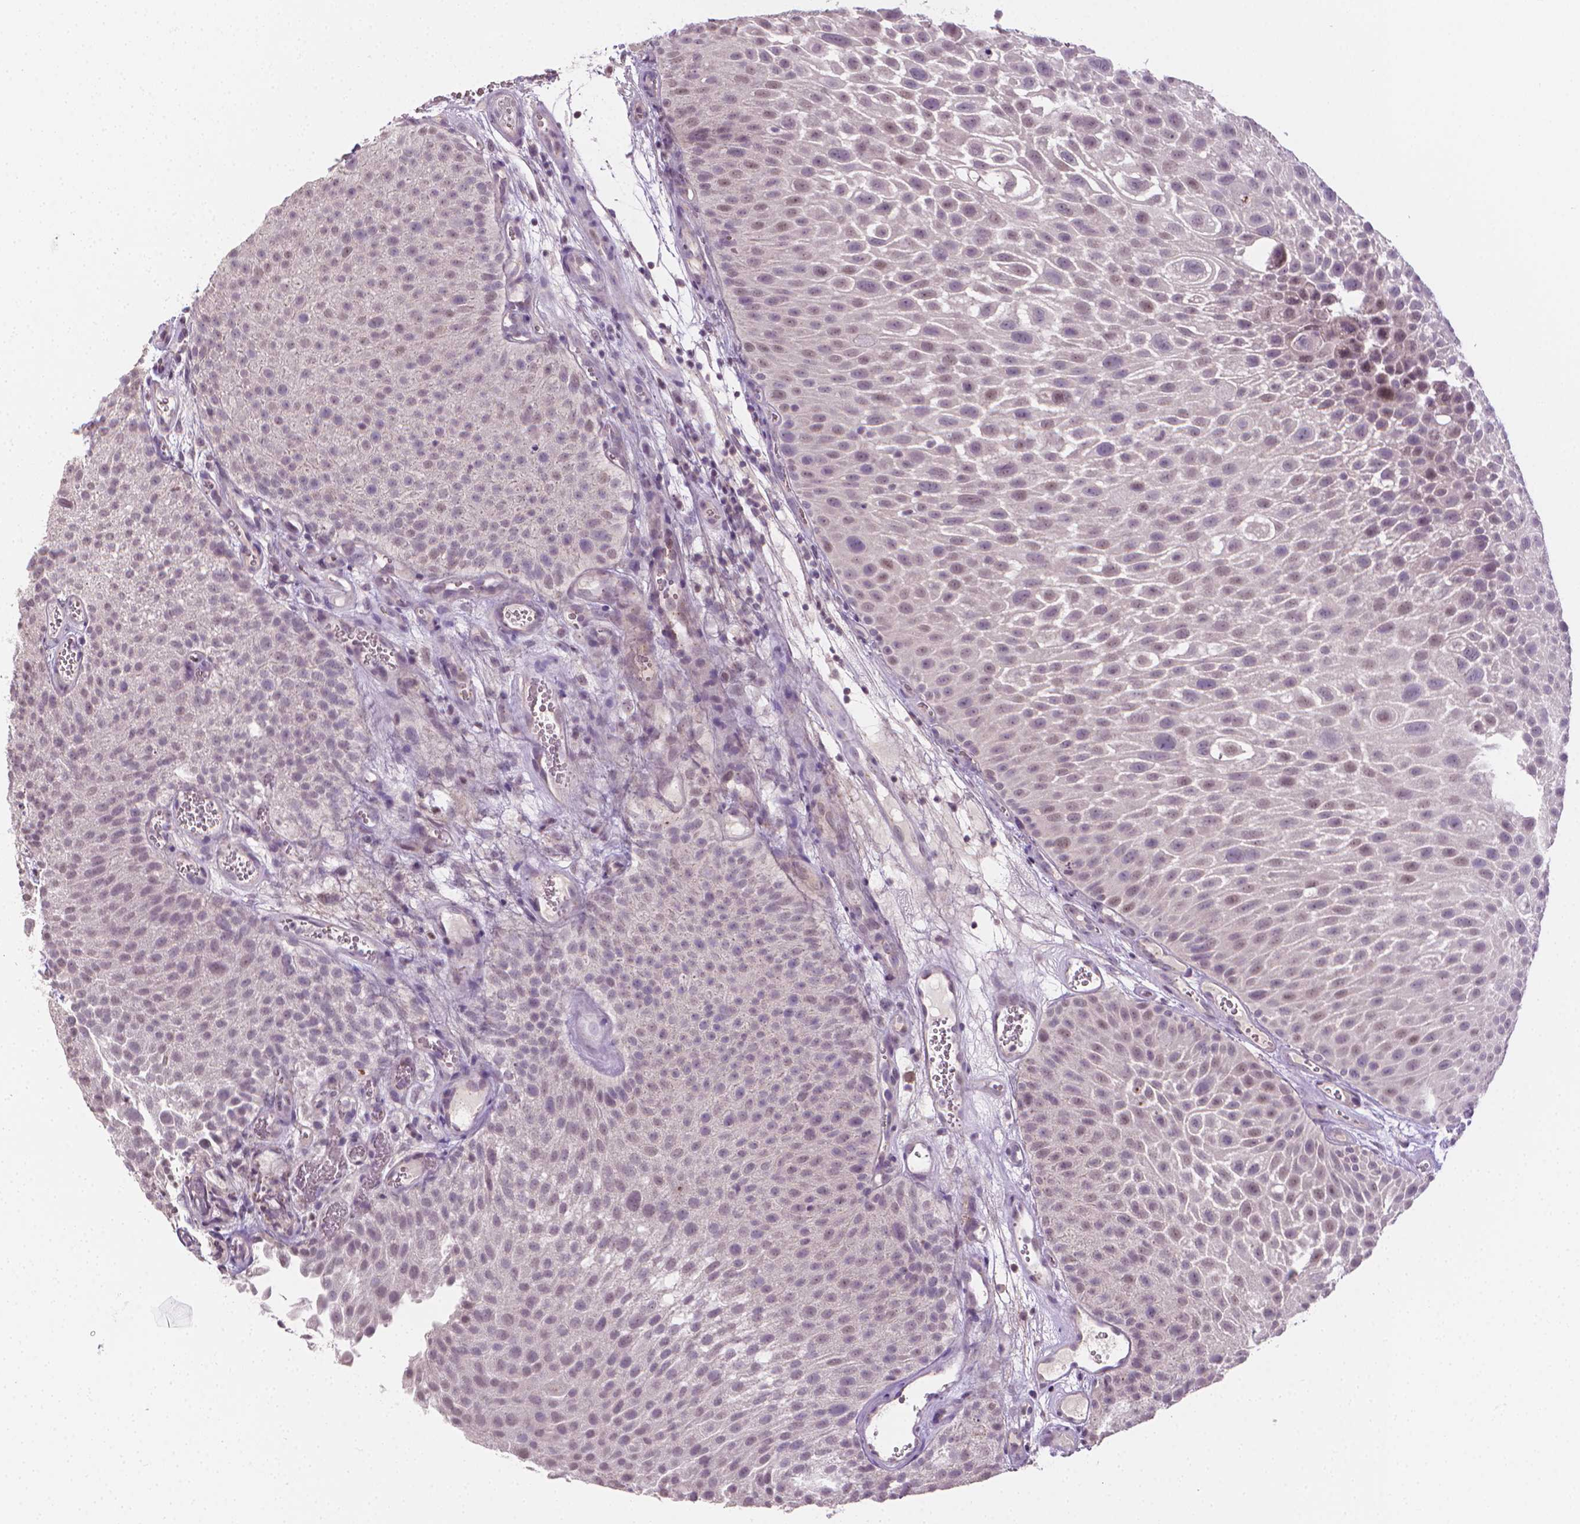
{"staining": {"intensity": "negative", "quantity": "none", "location": "none"}, "tissue": "urothelial cancer", "cell_type": "Tumor cells", "image_type": "cancer", "snomed": [{"axis": "morphology", "description": "Urothelial carcinoma, Low grade"}, {"axis": "topography", "description": "Urinary bladder"}], "caption": "This is an immunohistochemistry photomicrograph of human urothelial cancer. There is no expression in tumor cells.", "gene": "NCAN", "patient": {"sex": "male", "age": 72}}